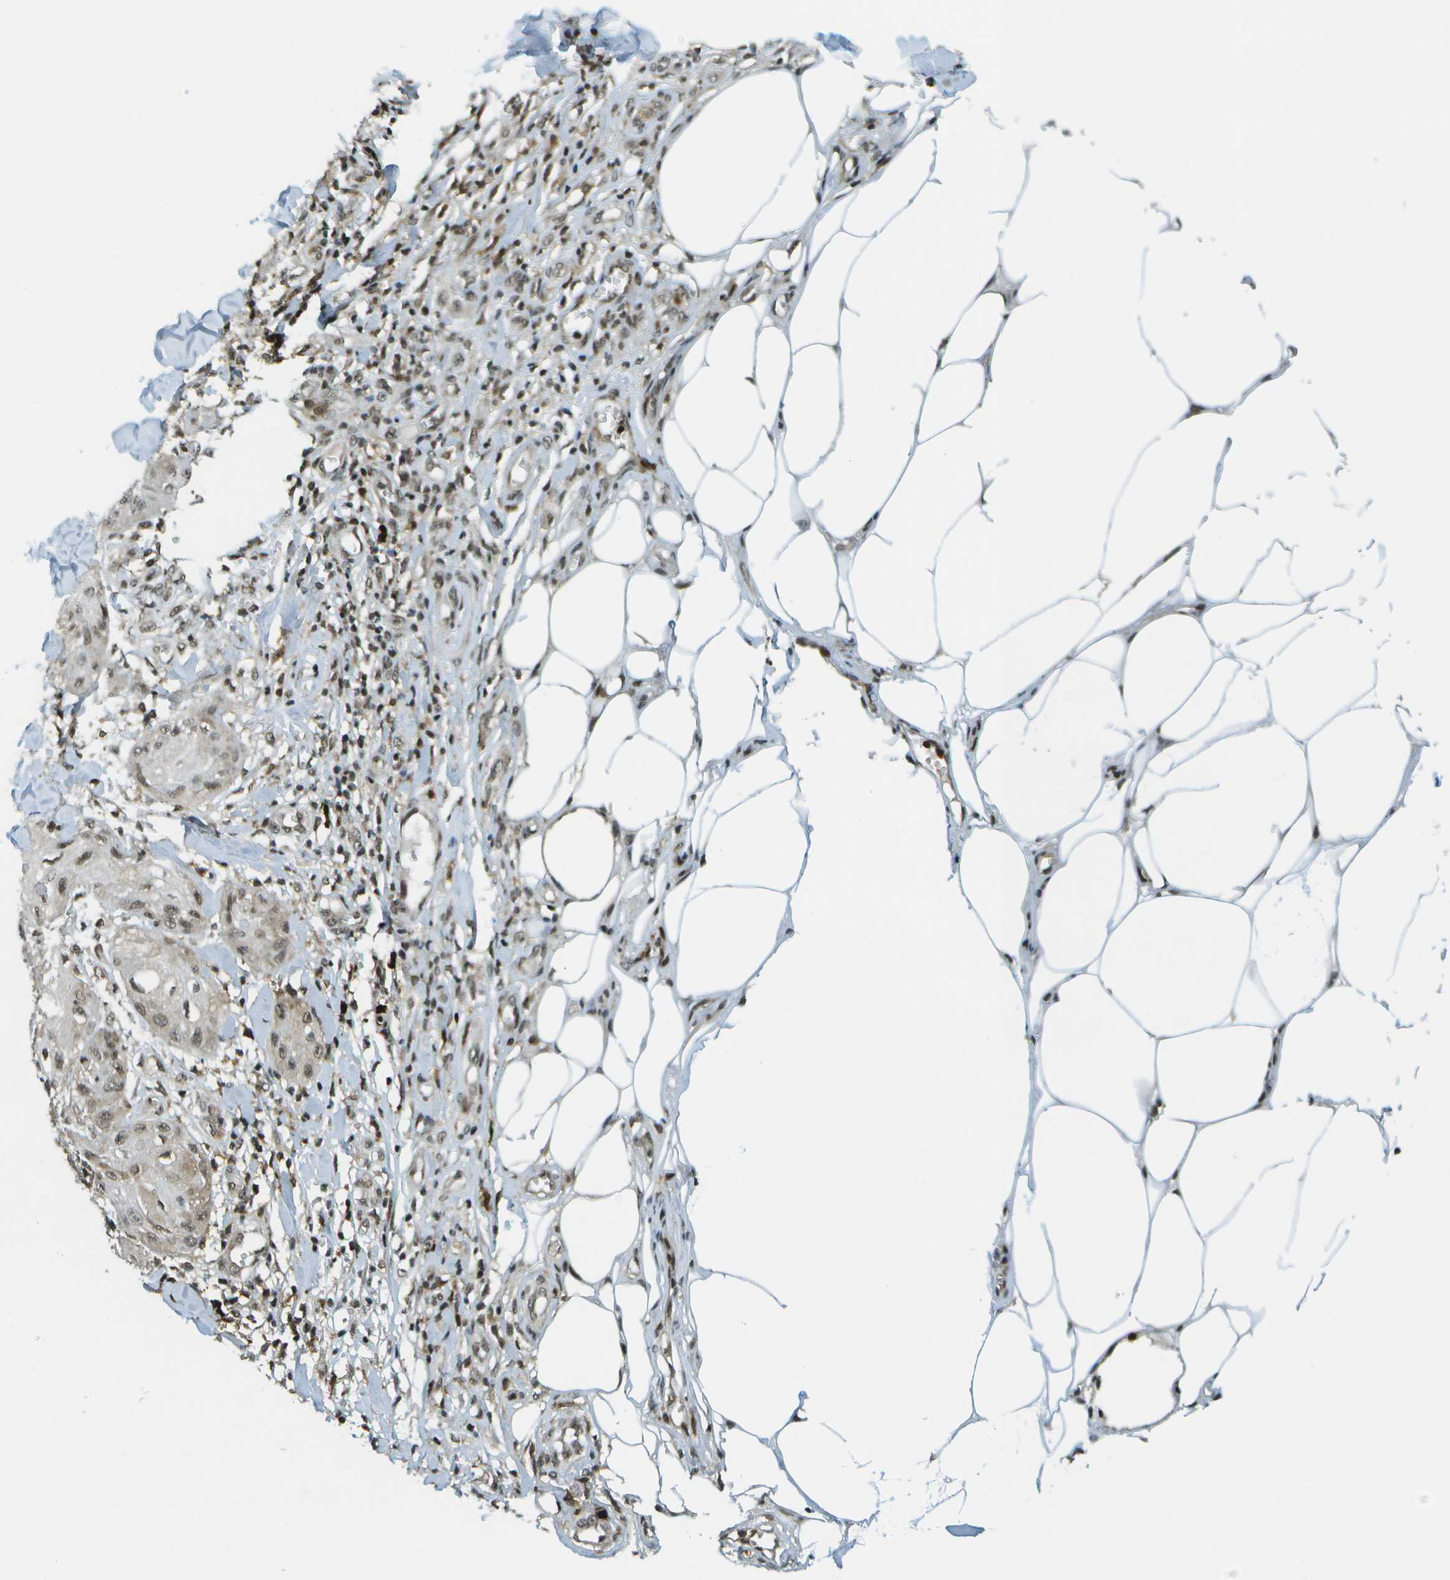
{"staining": {"intensity": "weak", "quantity": ">75%", "location": "nuclear"}, "tissue": "skin cancer", "cell_type": "Tumor cells", "image_type": "cancer", "snomed": [{"axis": "morphology", "description": "Squamous cell carcinoma, NOS"}, {"axis": "topography", "description": "Skin"}], "caption": "Skin cancer (squamous cell carcinoma) tissue exhibits weak nuclear positivity in approximately >75% of tumor cells, visualized by immunohistochemistry.", "gene": "IRF7", "patient": {"sex": "male", "age": 74}}